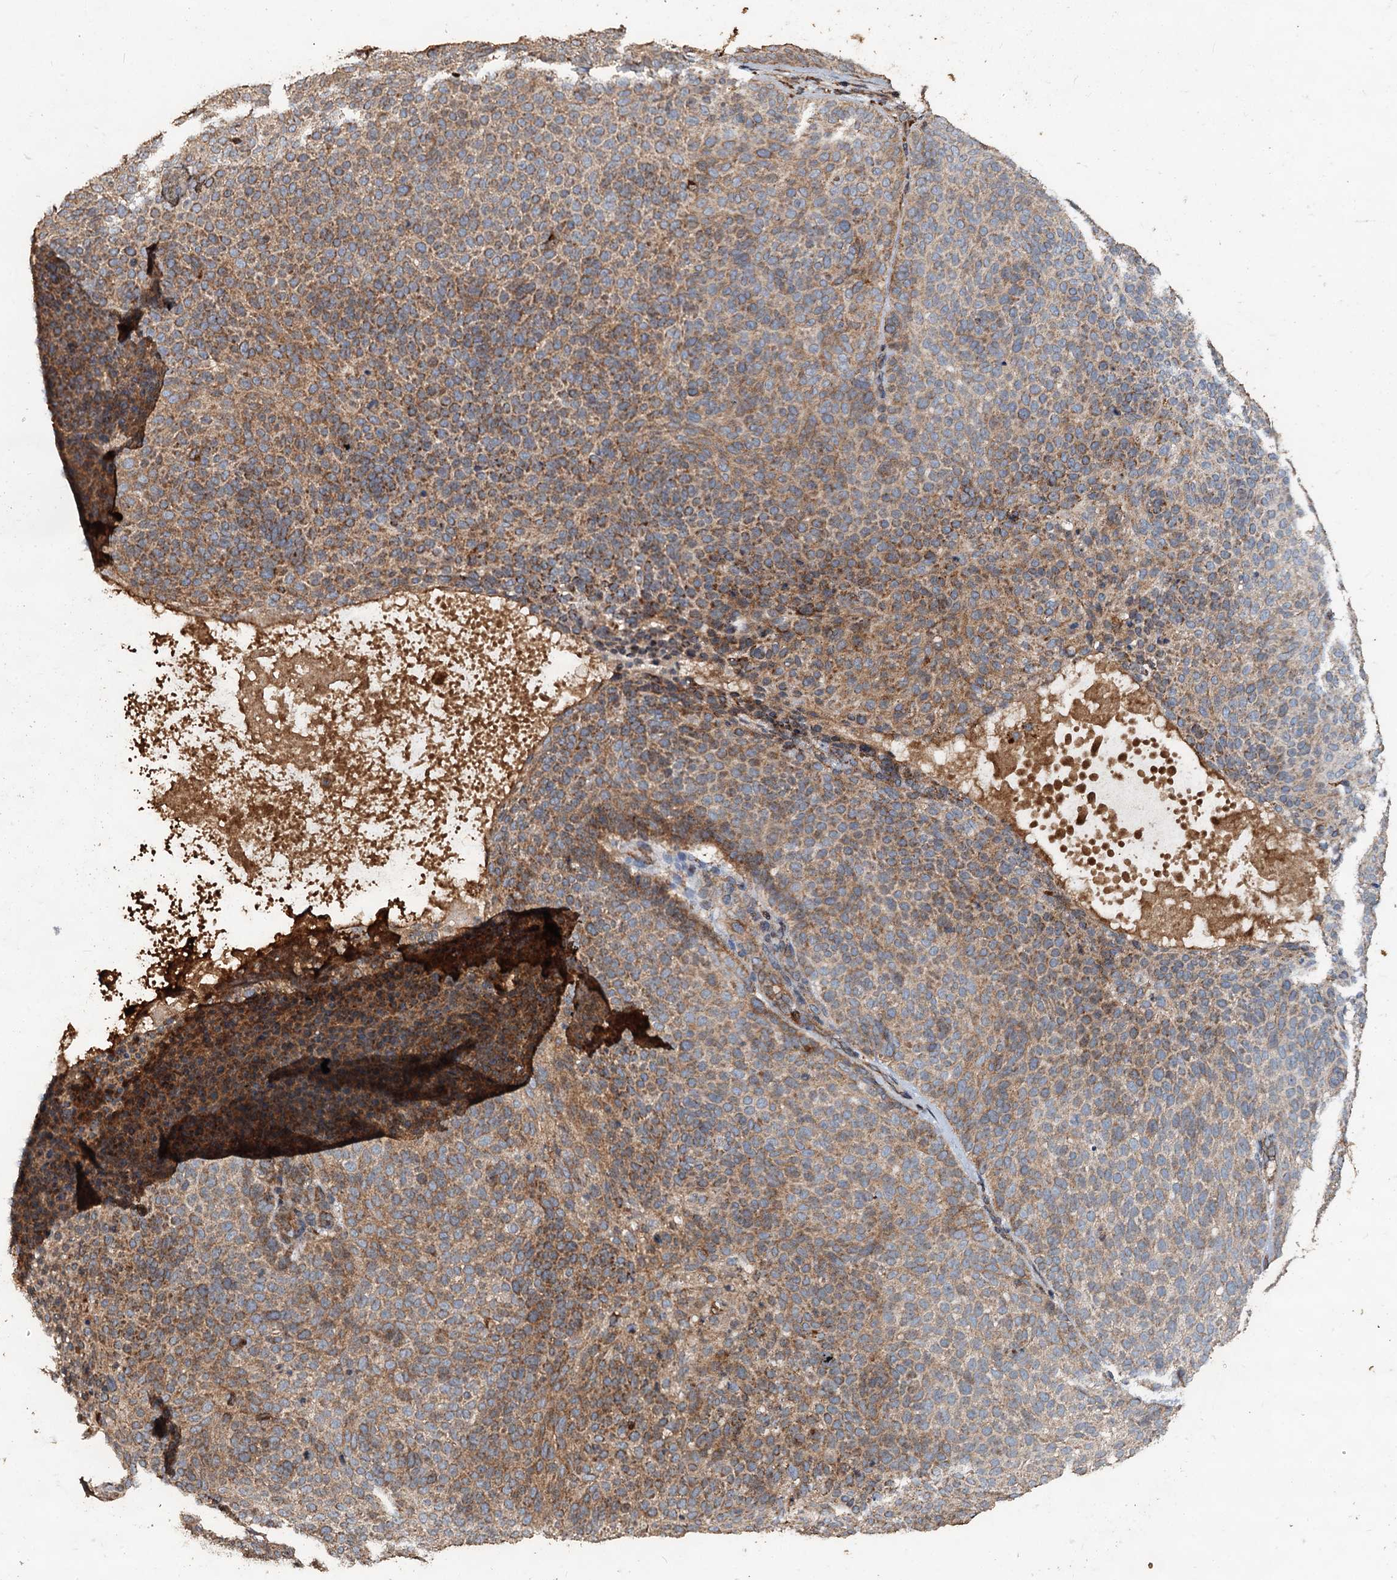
{"staining": {"intensity": "moderate", "quantity": ">75%", "location": "cytoplasmic/membranous"}, "tissue": "skin cancer", "cell_type": "Tumor cells", "image_type": "cancer", "snomed": [{"axis": "morphology", "description": "Basal cell carcinoma"}, {"axis": "topography", "description": "Skin"}], "caption": "Skin cancer stained with DAB IHC demonstrates medium levels of moderate cytoplasmic/membranous staining in about >75% of tumor cells.", "gene": "NOTCH2NLA", "patient": {"sex": "male", "age": 85}}